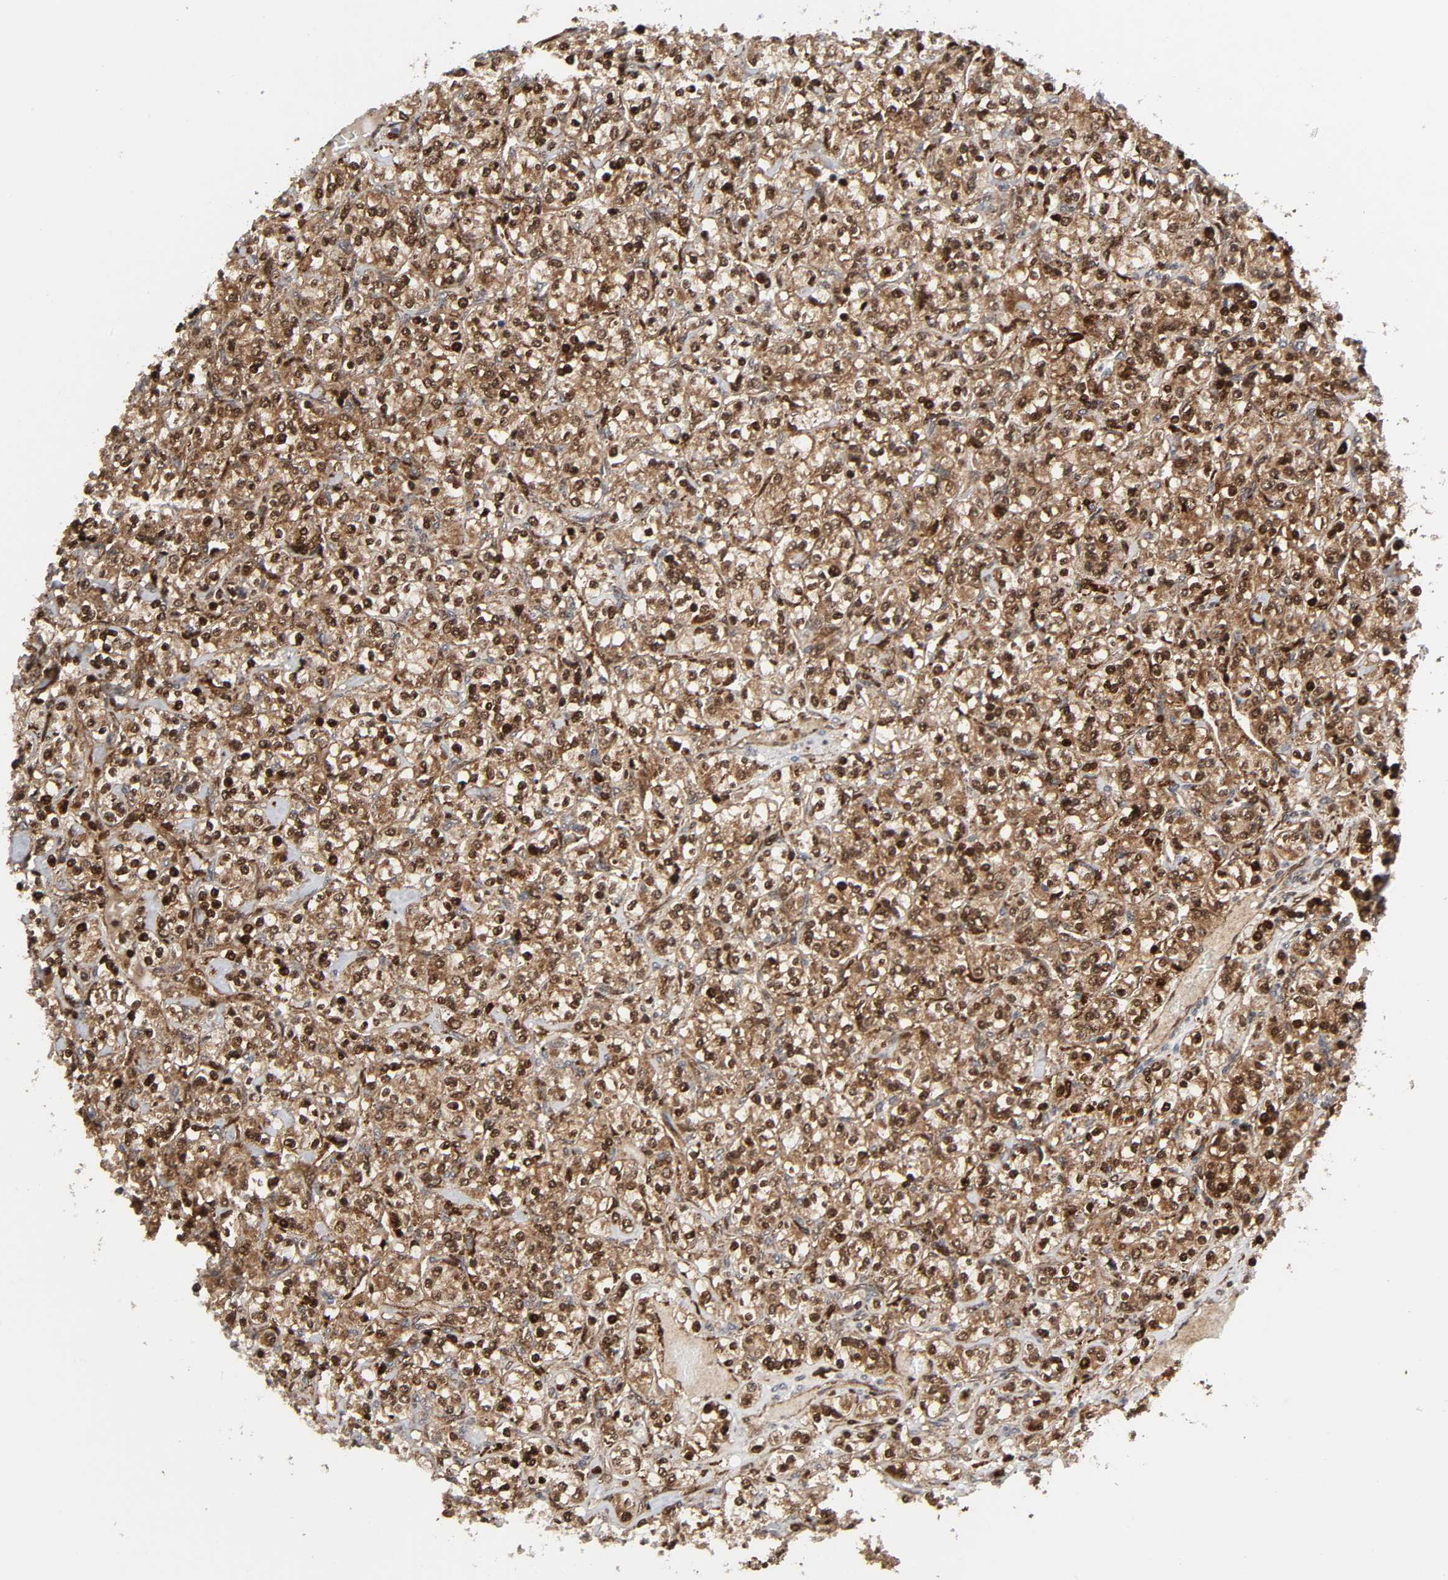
{"staining": {"intensity": "strong", "quantity": ">75%", "location": "cytoplasmic/membranous,nuclear"}, "tissue": "renal cancer", "cell_type": "Tumor cells", "image_type": "cancer", "snomed": [{"axis": "morphology", "description": "Adenocarcinoma, NOS"}, {"axis": "topography", "description": "Kidney"}], "caption": "A brown stain labels strong cytoplasmic/membranous and nuclear staining of a protein in renal cancer tumor cells. Nuclei are stained in blue.", "gene": "MAPK1", "patient": {"sex": "male", "age": 77}}